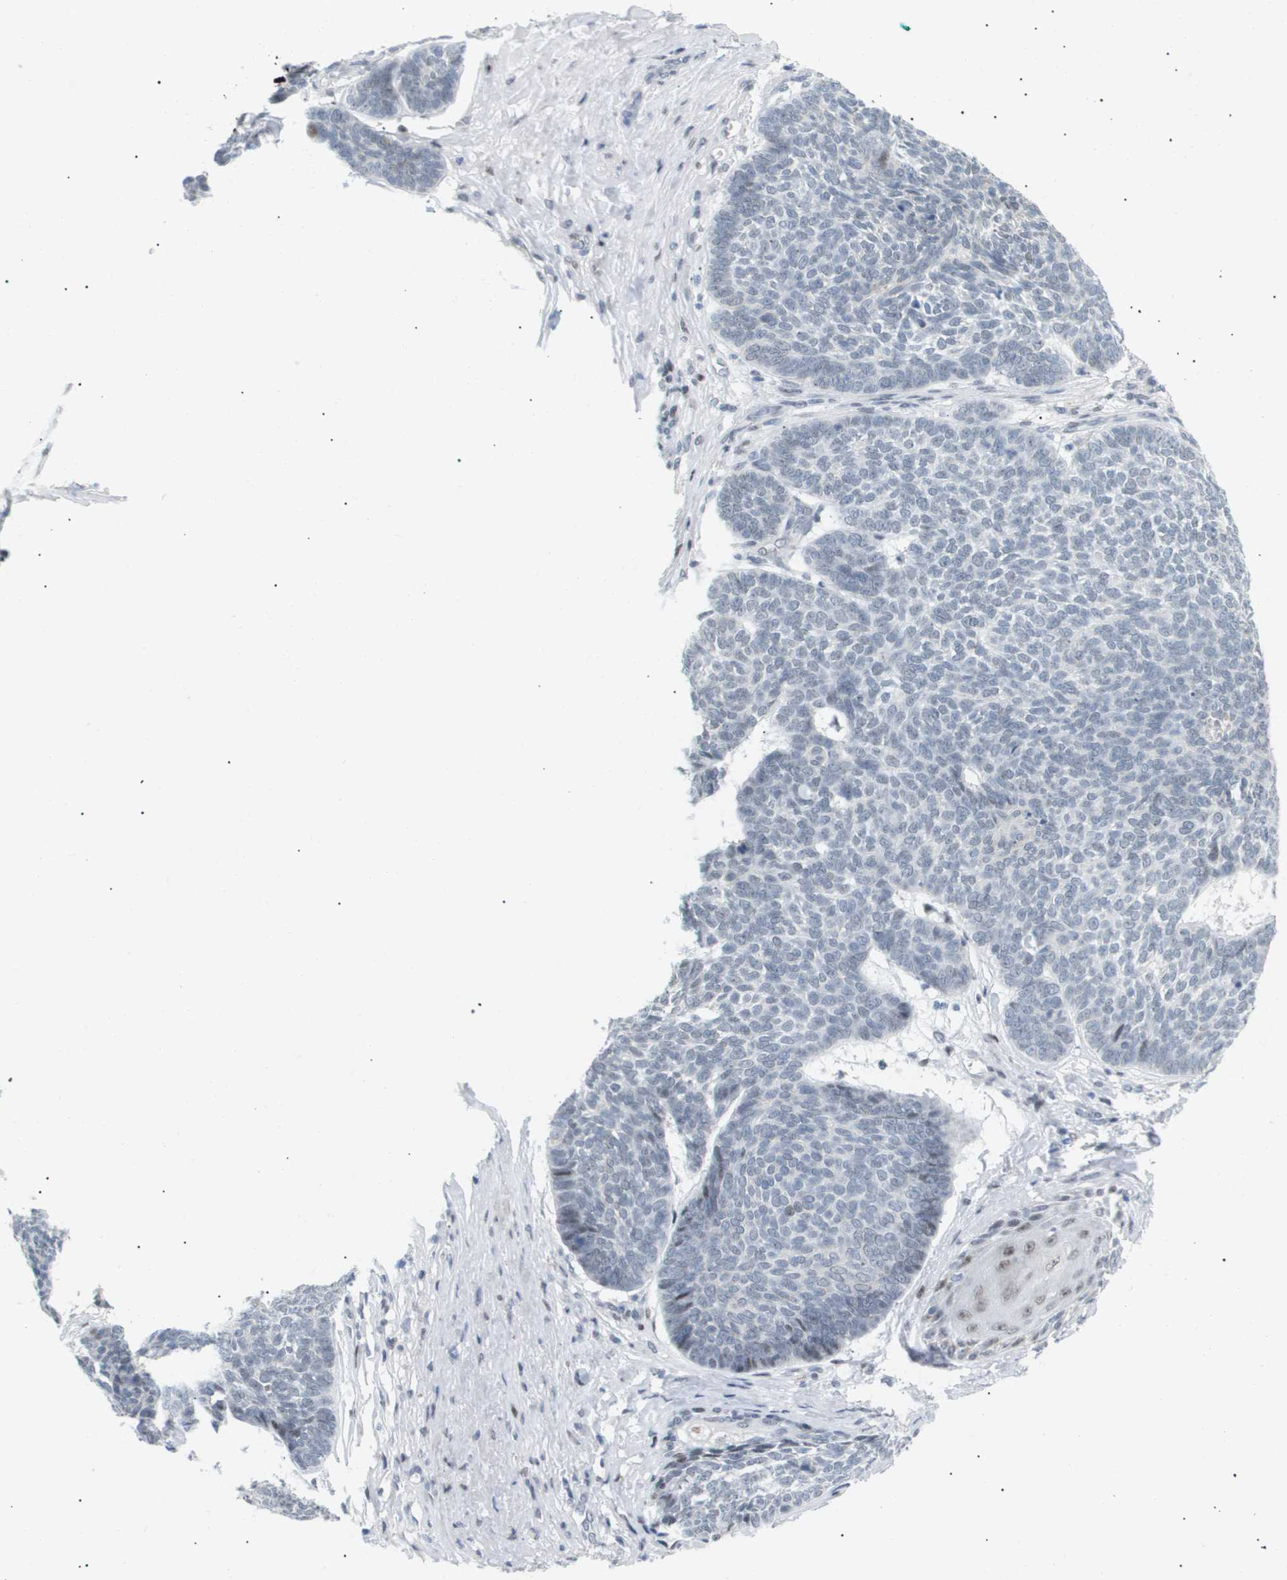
{"staining": {"intensity": "weak", "quantity": "<25%", "location": "nuclear"}, "tissue": "skin cancer", "cell_type": "Tumor cells", "image_type": "cancer", "snomed": [{"axis": "morphology", "description": "Basal cell carcinoma"}, {"axis": "topography", "description": "Skin"}], "caption": "High magnification brightfield microscopy of skin basal cell carcinoma stained with DAB (brown) and counterstained with hematoxylin (blue): tumor cells show no significant staining.", "gene": "PPARD", "patient": {"sex": "male", "age": 84}}